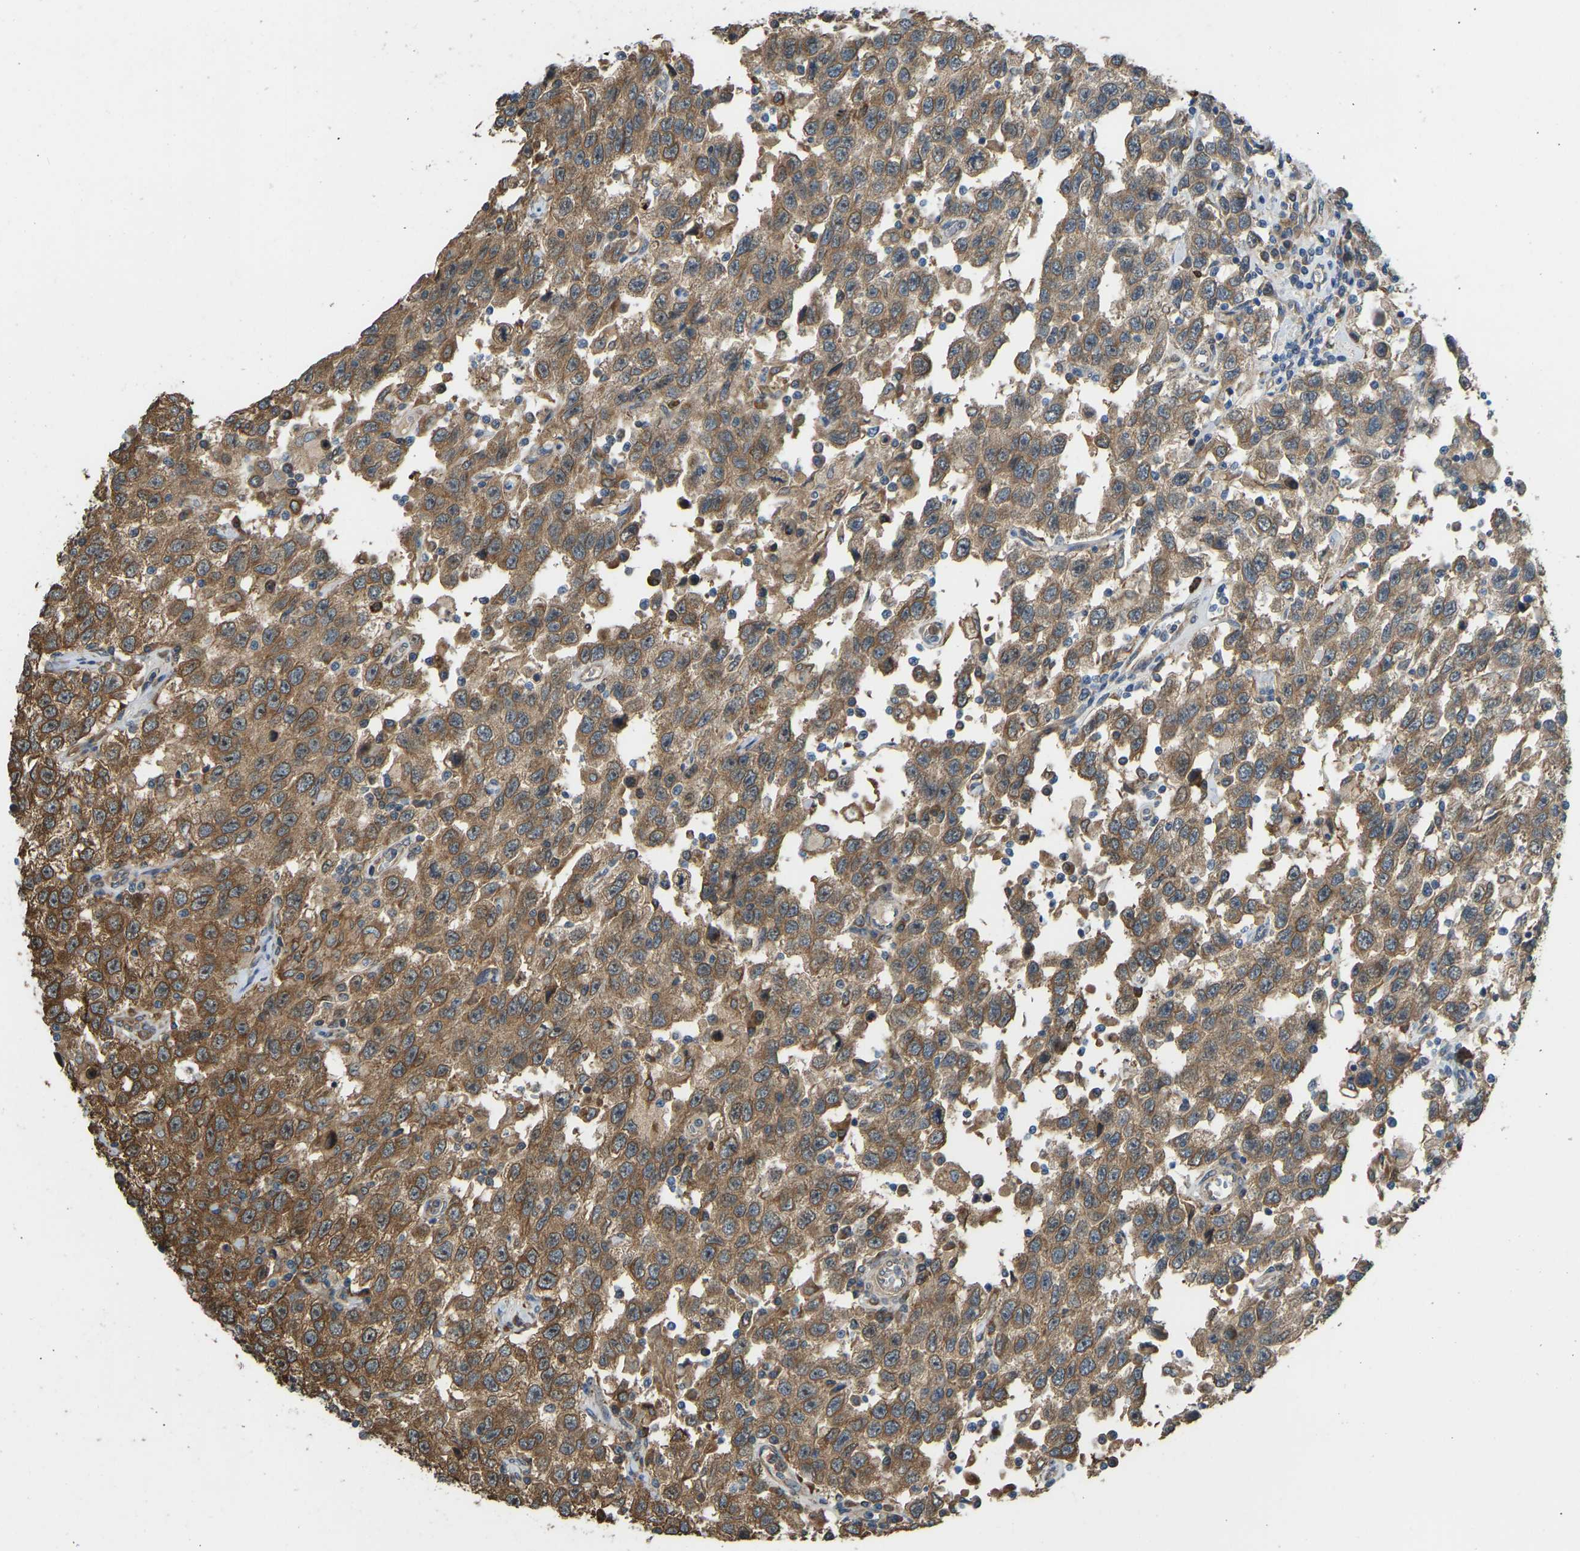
{"staining": {"intensity": "moderate", "quantity": ">75%", "location": "cytoplasmic/membranous"}, "tissue": "testis cancer", "cell_type": "Tumor cells", "image_type": "cancer", "snomed": [{"axis": "morphology", "description": "Seminoma, NOS"}, {"axis": "topography", "description": "Testis"}], "caption": "This is an image of immunohistochemistry staining of testis cancer, which shows moderate staining in the cytoplasmic/membranous of tumor cells.", "gene": "OS9", "patient": {"sex": "male", "age": 41}}